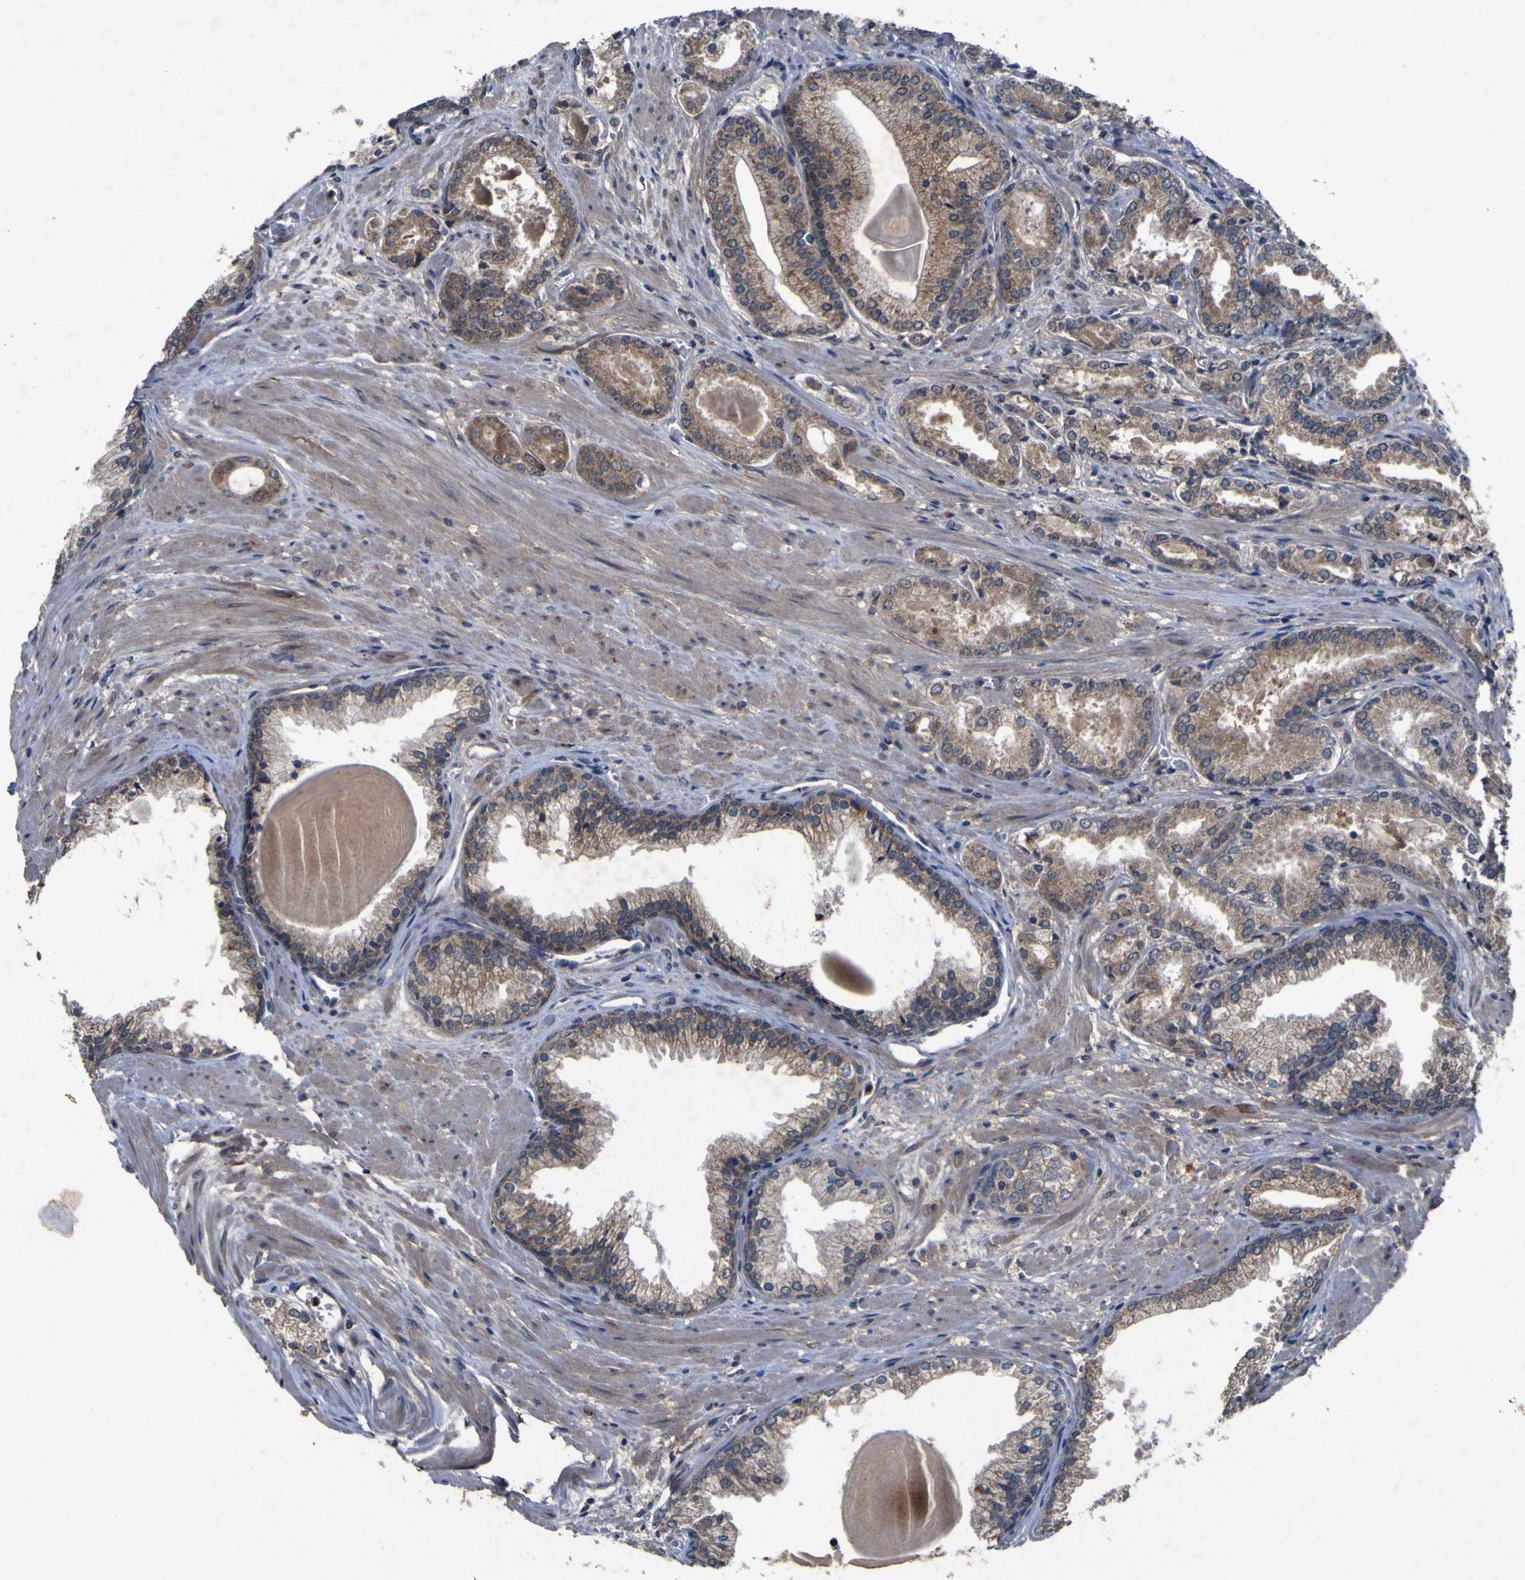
{"staining": {"intensity": "moderate", "quantity": ">75%", "location": "cytoplasmic/membranous"}, "tissue": "prostate cancer", "cell_type": "Tumor cells", "image_type": "cancer", "snomed": [{"axis": "morphology", "description": "Adenocarcinoma, Low grade"}, {"axis": "topography", "description": "Prostate"}], "caption": "Protein staining of adenocarcinoma (low-grade) (prostate) tissue exhibits moderate cytoplasmic/membranous expression in about >75% of tumor cells. (Stains: DAB in brown, nuclei in blue, Microscopy: brightfield microscopy at high magnification).", "gene": "IRAK2", "patient": {"sex": "male", "age": 59}}